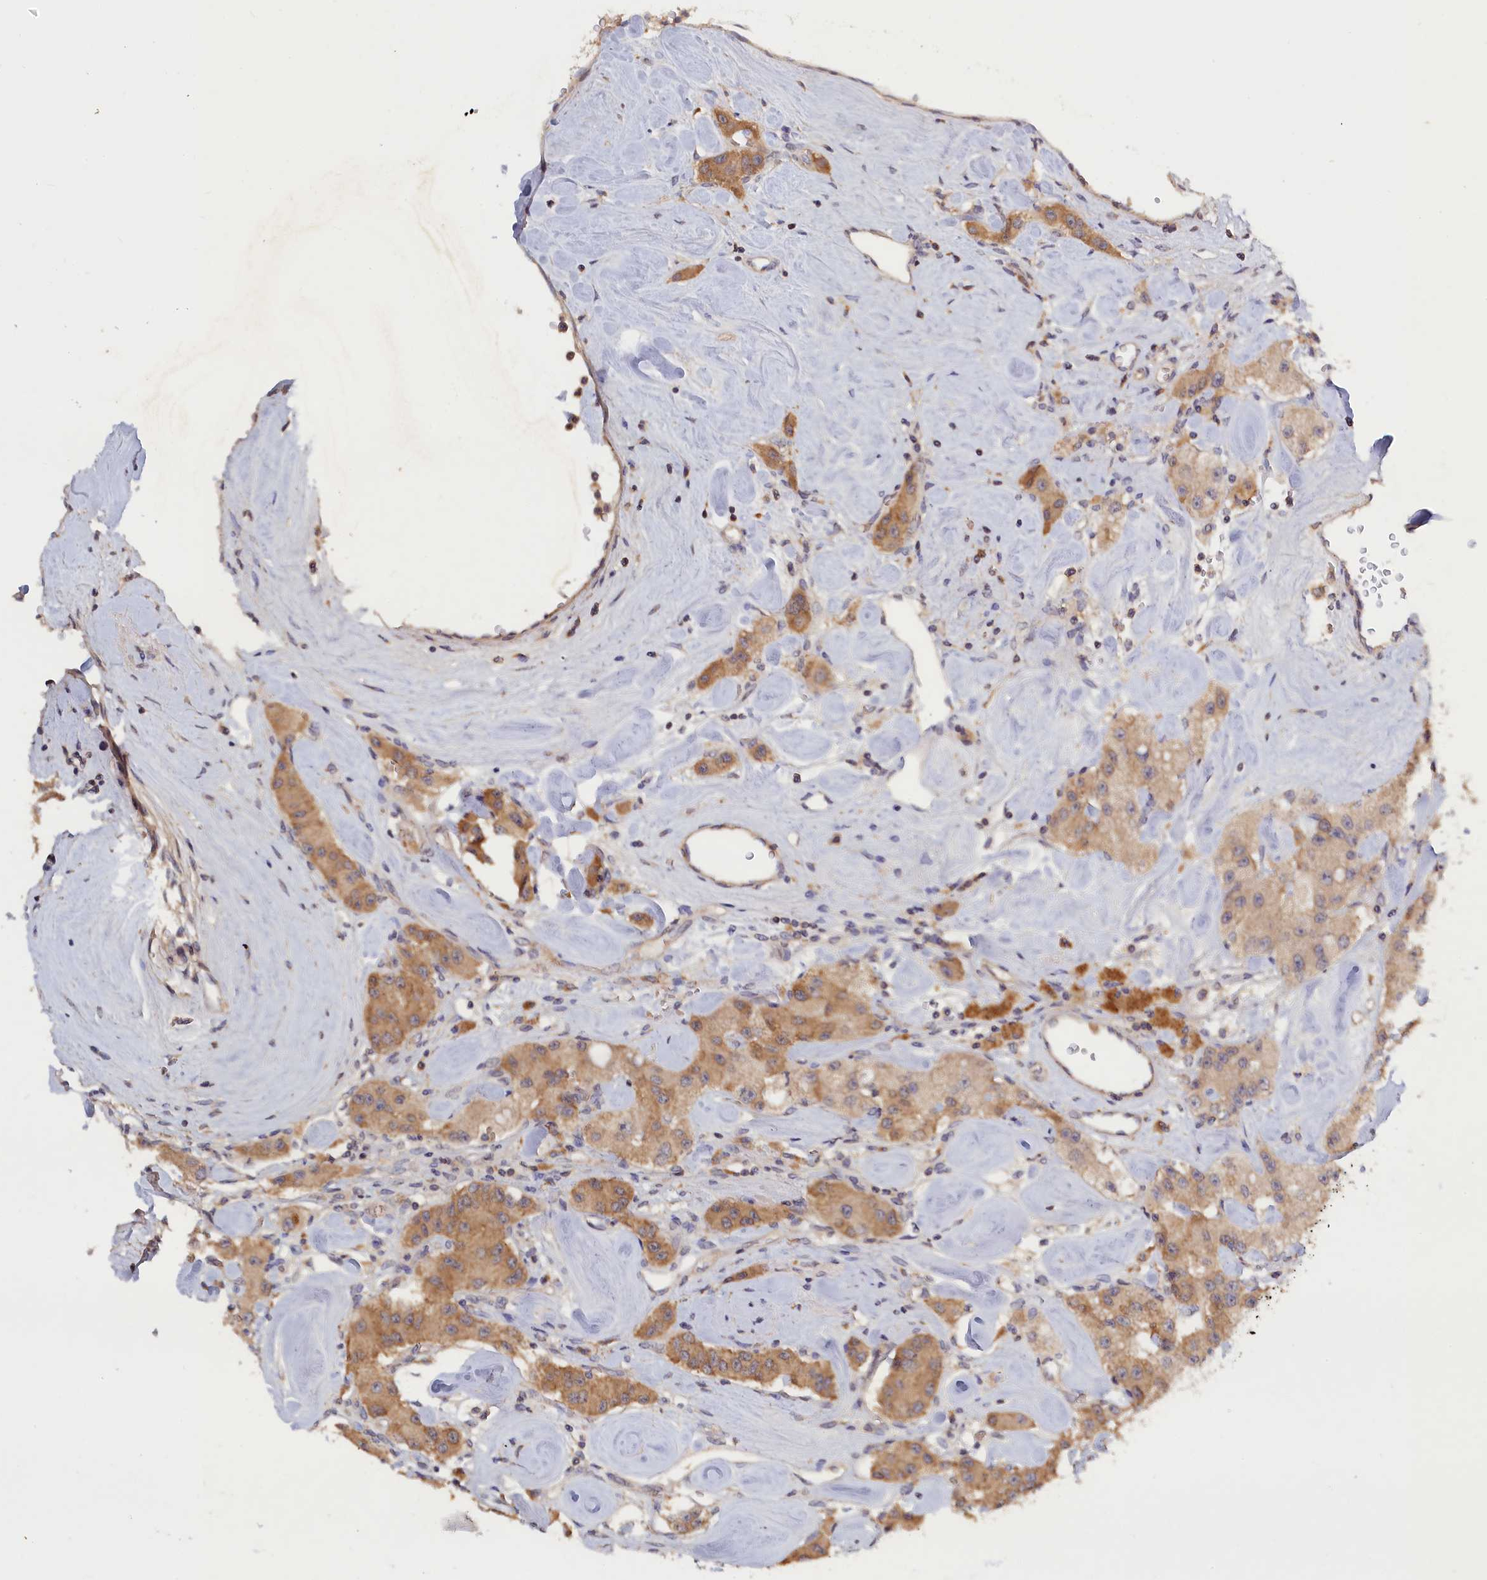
{"staining": {"intensity": "moderate", "quantity": ">75%", "location": "cytoplasmic/membranous"}, "tissue": "carcinoid", "cell_type": "Tumor cells", "image_type": "cancer", "snomed": [{"axis": "morphology", "description": "Carcinoid, malignant, NOS"}, {"axis": "topography", "description": "Pancreas"}], "caption": "Immunohistochemical staining of human malignant carcinoid exhibits medium levels of moderate cytoplasmic/membranous protein positivity in about >75% of tumor cells.", "gene": "CELF5", "patient": {"sex": "male", "age": 41}}